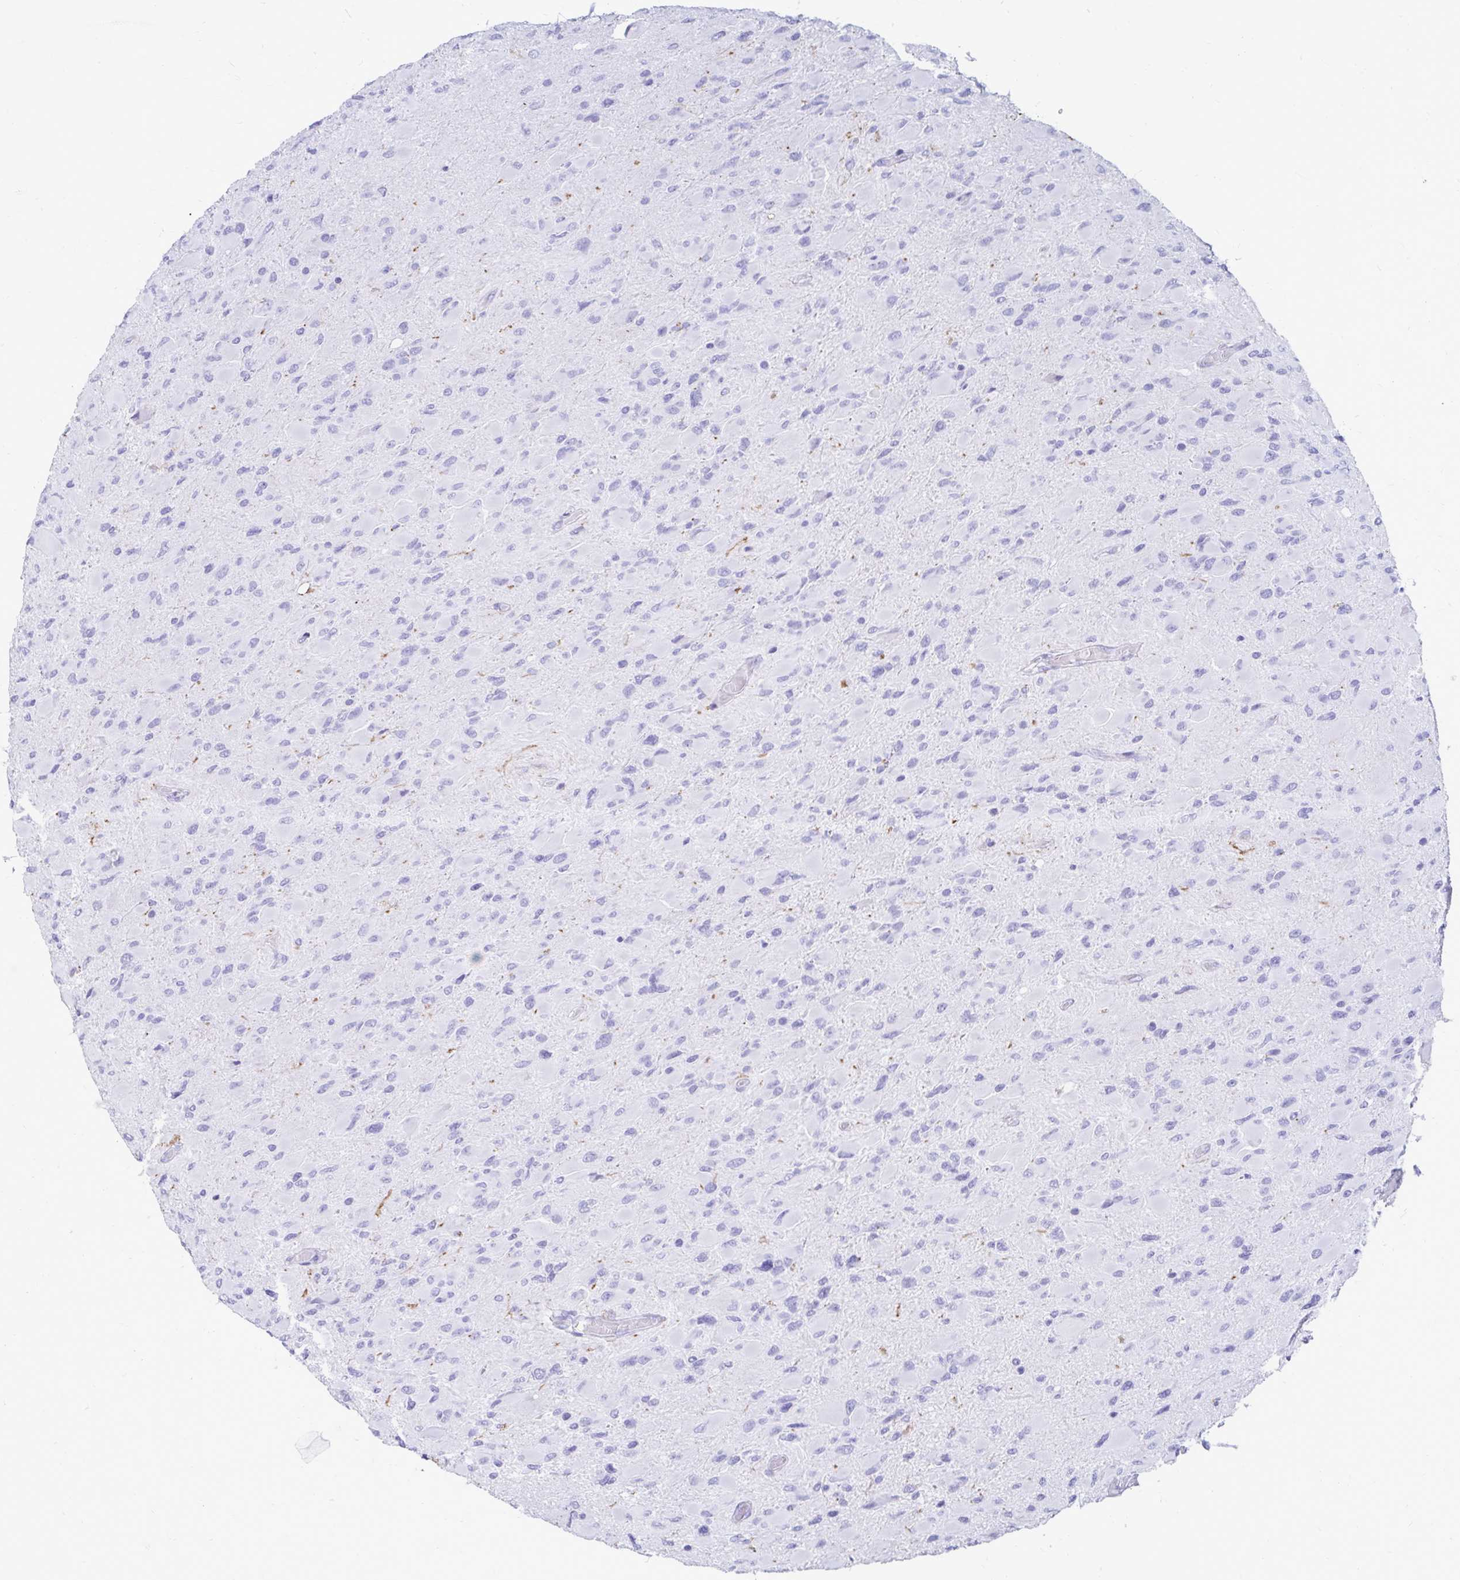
{"staining": {"intensity": "negative", "quantity": "none", "location": "none"}, "tissue": "glioma", "cell_type": "Tumor cells", "image_type": "cancer", "snomed": [{"axis": "morphology", "description": "Glioma, malignant, High grade"}, {"axis": "topography", "description": "Cerebral cortex"}], "caption": "The immunohistochemistry micrograph has no significant expression in tumor cells of glioma tissue.", "gene": "OR10R2", "patient": {"sex": "female", "age": 36}}